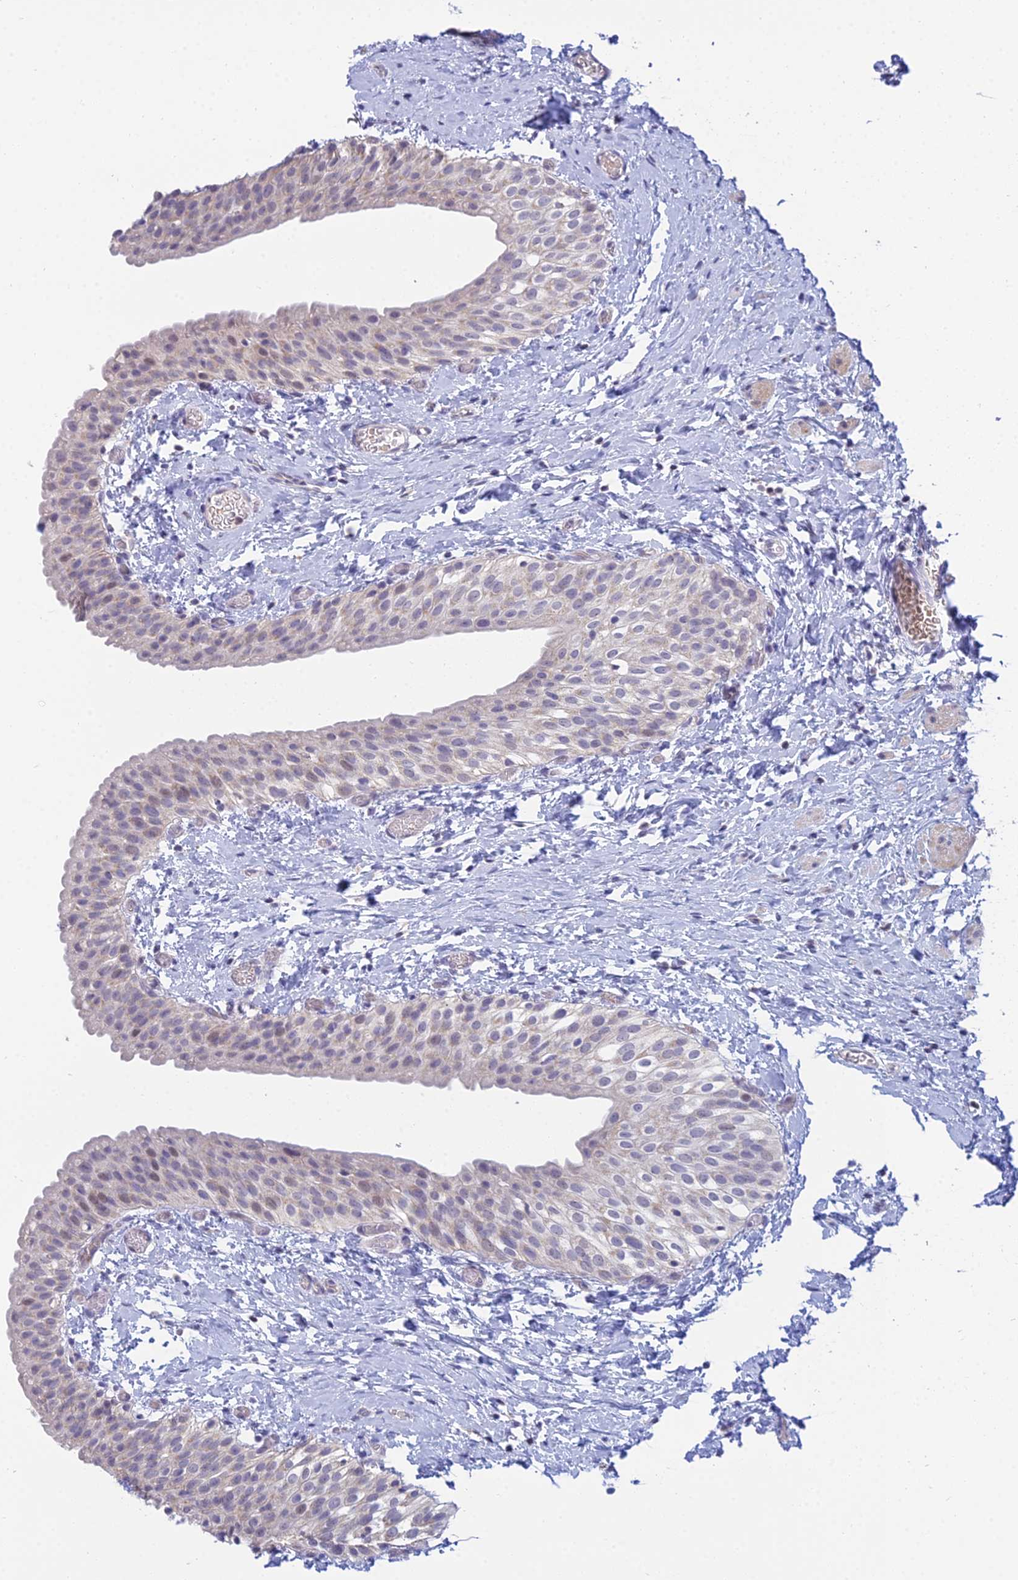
{"staining": {"intensity": "weak", "quantity": "<25%", "location": "cytoplasmic/membranous"}, "tissue": "urinary bladder", "cell_type": "Urothelial cells", "image_type": "normal", "snomed": [{"axis": "morphology", "description": "Normal tissue, NOS"}, {"axis": "topography", "description": "Urinary bladder"}], "caption": "Urinary bladder stained for a protein using immunohistochemistry displays no expression urothelial cells.", "gene": "CFAP206", "patient": {"sex": "male", "age": 1}}